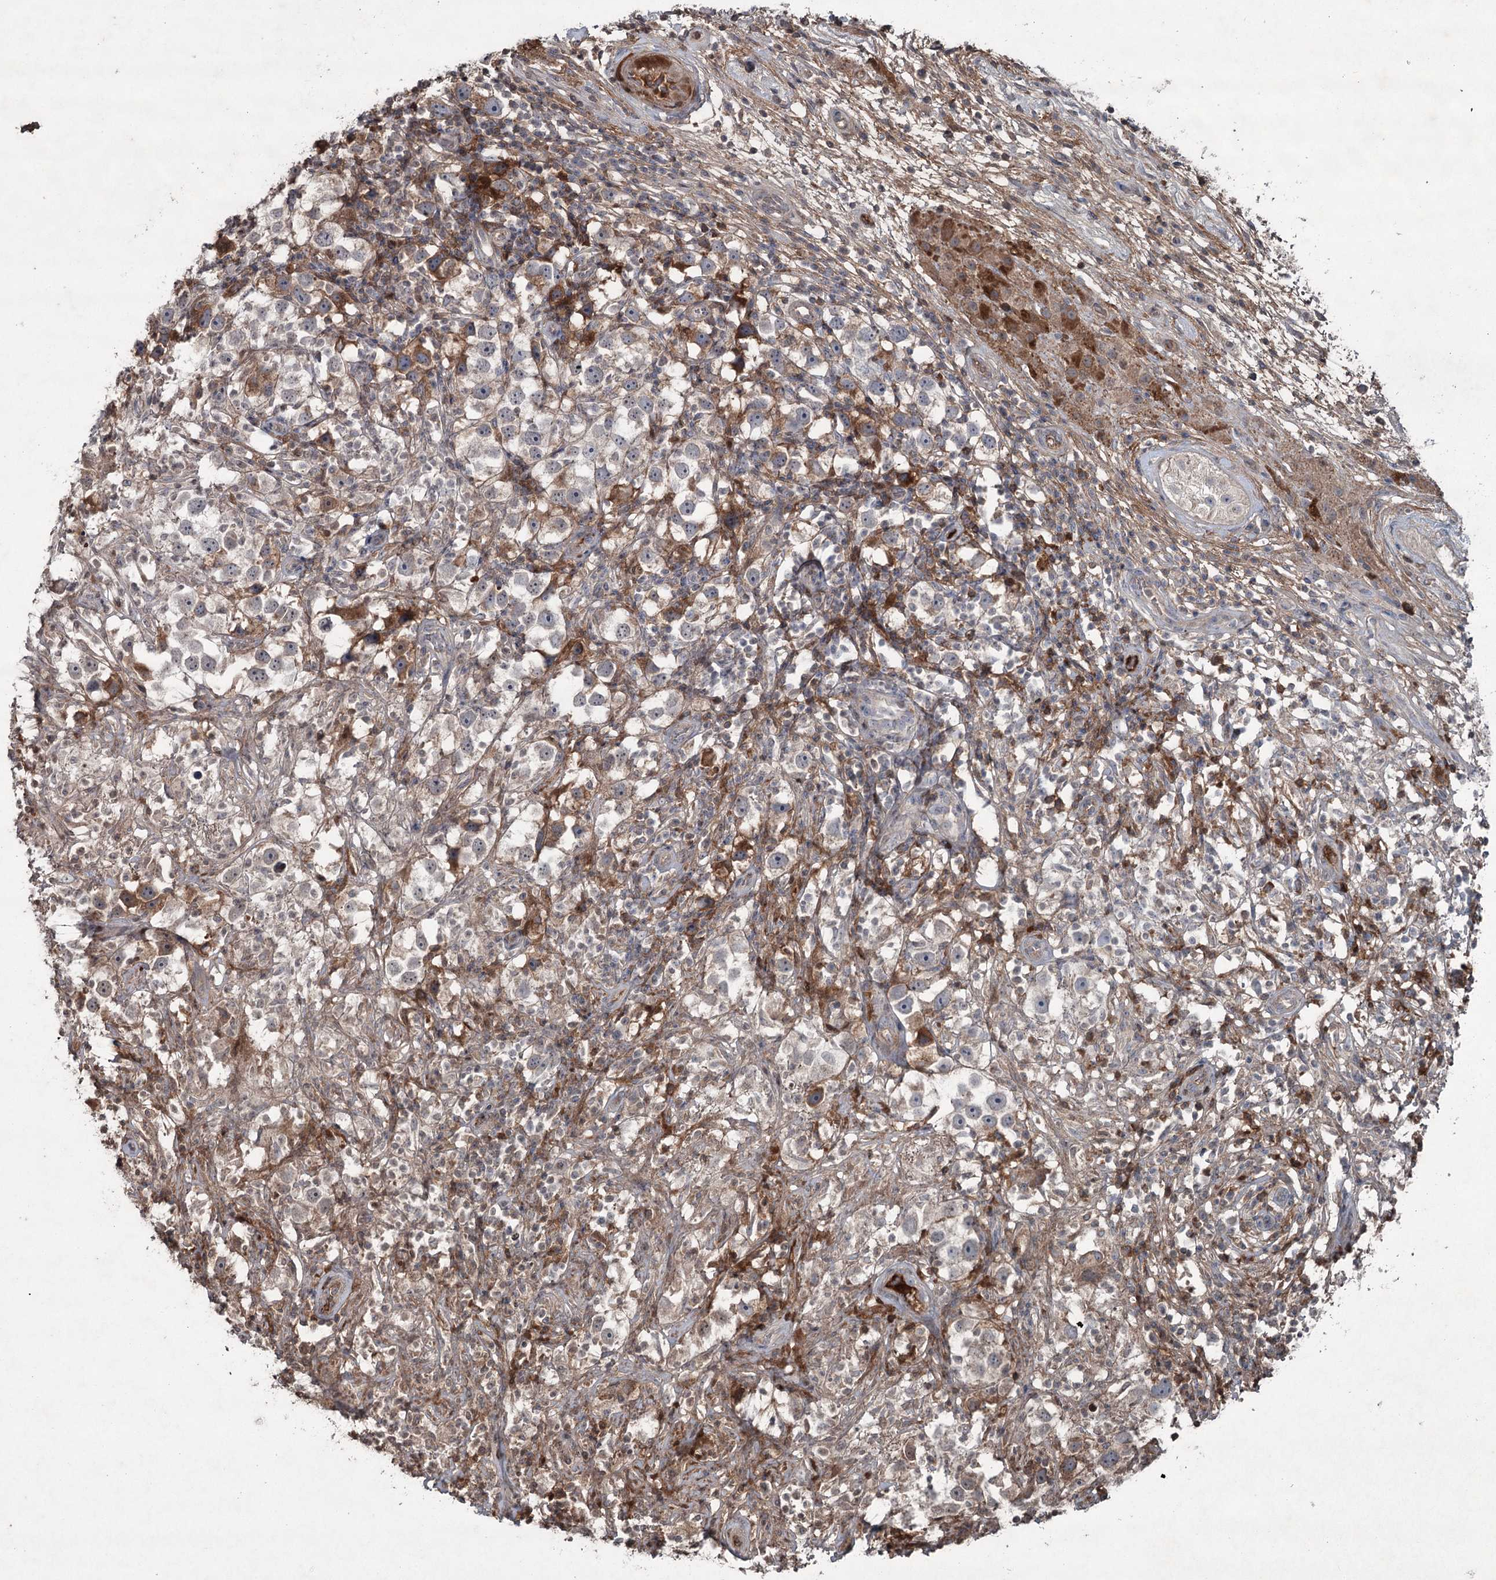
{"staining": {"intensity": "moderate", "quantity": "<25%", "location": "cytoplasmic/membranous"}, "tissue": "testis cancer", "cell_type": "Tumor cells", "image_type": "cancer", "snomed": [{"axis": "morphology", "description": "Seminoma, NOS"}, {"axis": "topography", "description": "Testis"}], "caption": "IHC (DAB) staining of seminoma (testis) reveals moderate cytoplasmic/membranous protein positivity in about <25% of tumor cells. The staining is performed using DAB (3,3'-diaminobenzidine) brown chromogen to label protein expression. The nuclei are counter-stained blue using hematoxylin.", "gene": "PGLYRP2", "patient": {"sex": "male", "age": 49}}